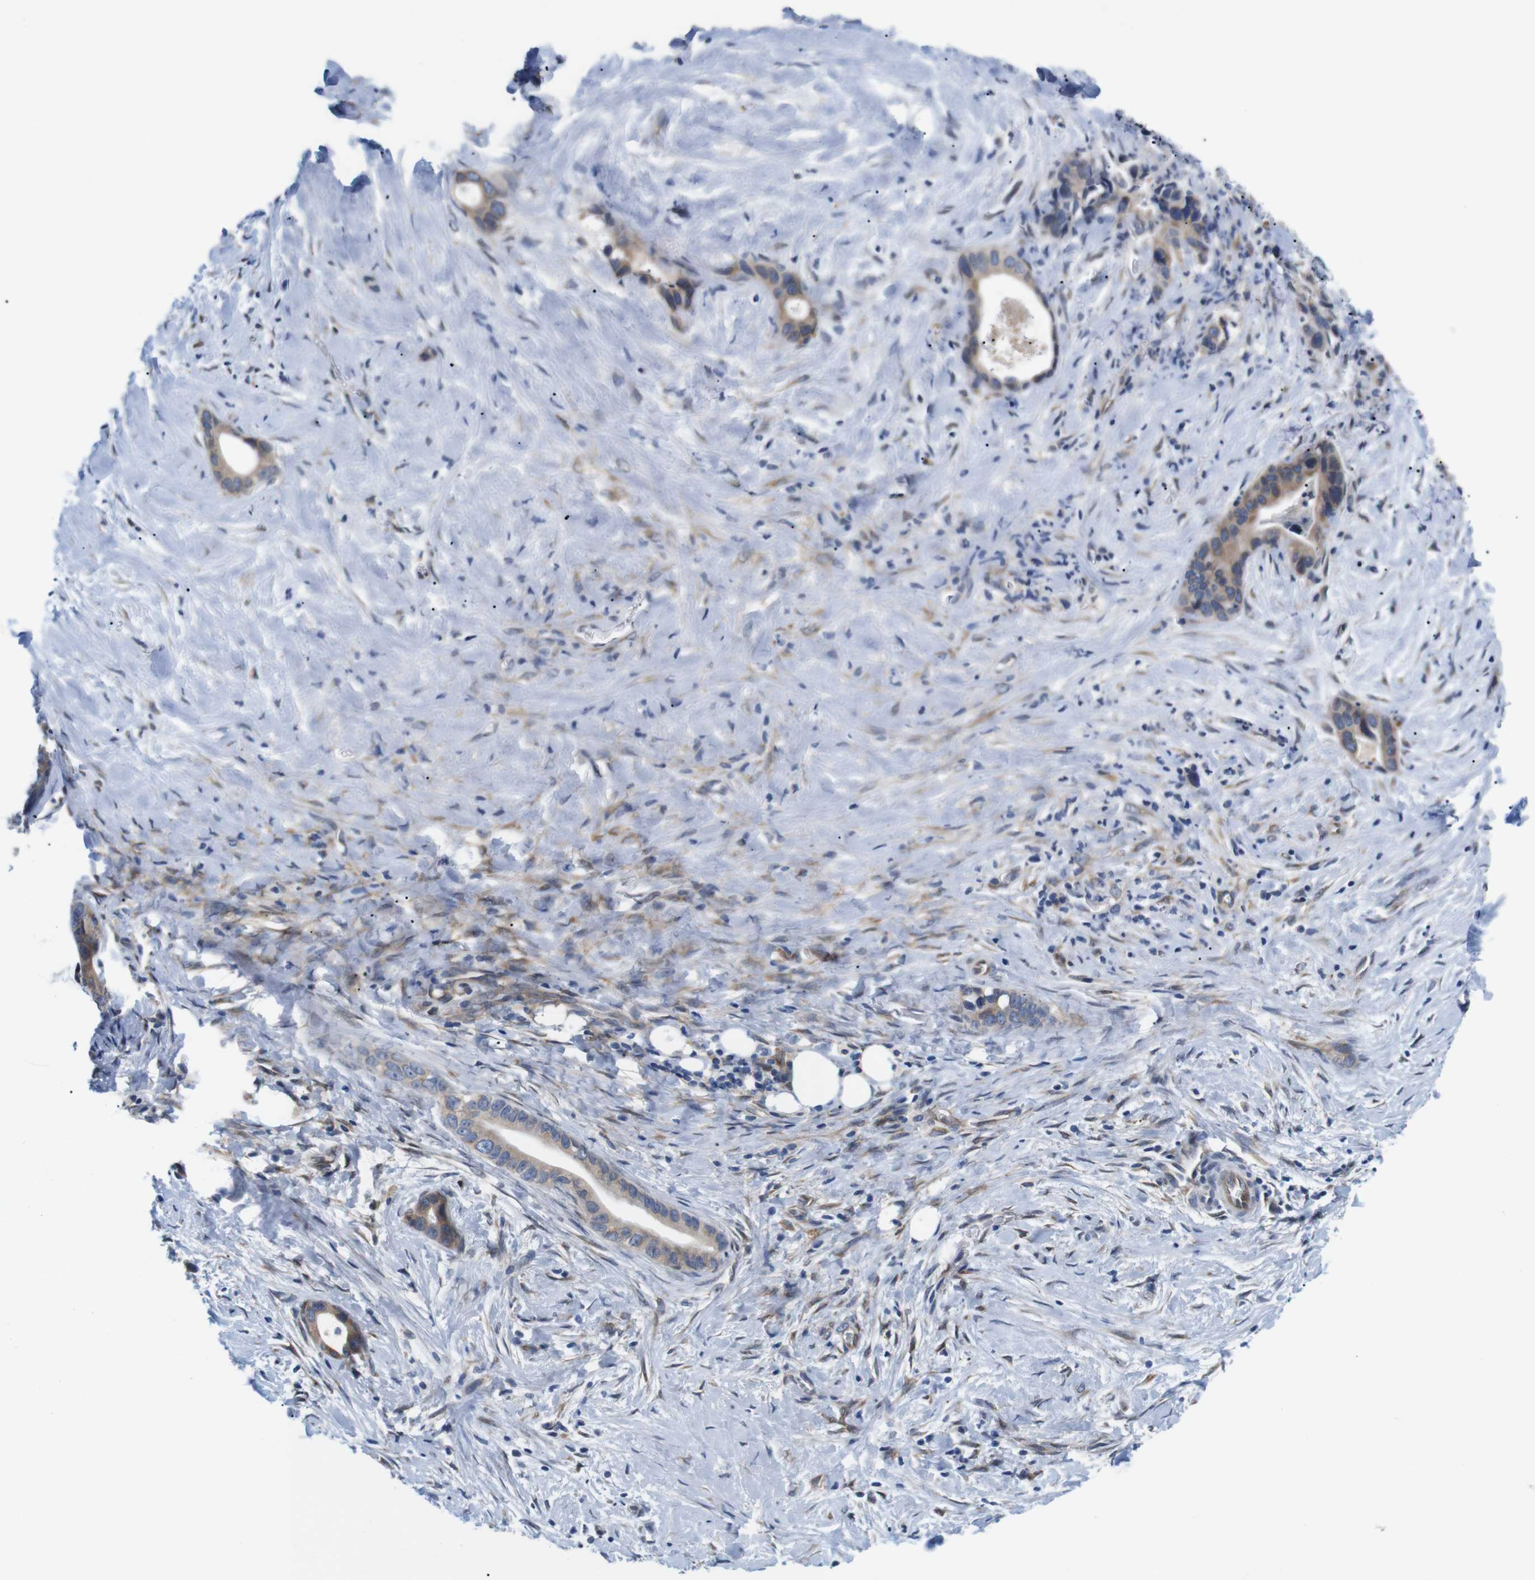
{"staining": {"intensity": "moderate", "quantity": ">75%", "location": "cytoplasmic/membranous"}, "tissue": "liver cancer", "cell_type": "Tumor cells", "image_type": "cancer", "snomed": [{"axis": "morphology", "description": "Cholangiocarcinoma"}, {"axis": "topography", "description": "Liver"}], "caption": "A medium amount of moderate cytoplasmic/membranous staining is present in about >75% of tumor cells in liver cholangiocarcinoma tissue. (DAB (3,3'-diaminobenzidine) = brown stain, brightfield microscopy at high magnification).", "gene": "HACD3", "patient": {"sex": "female", "age": 55}}